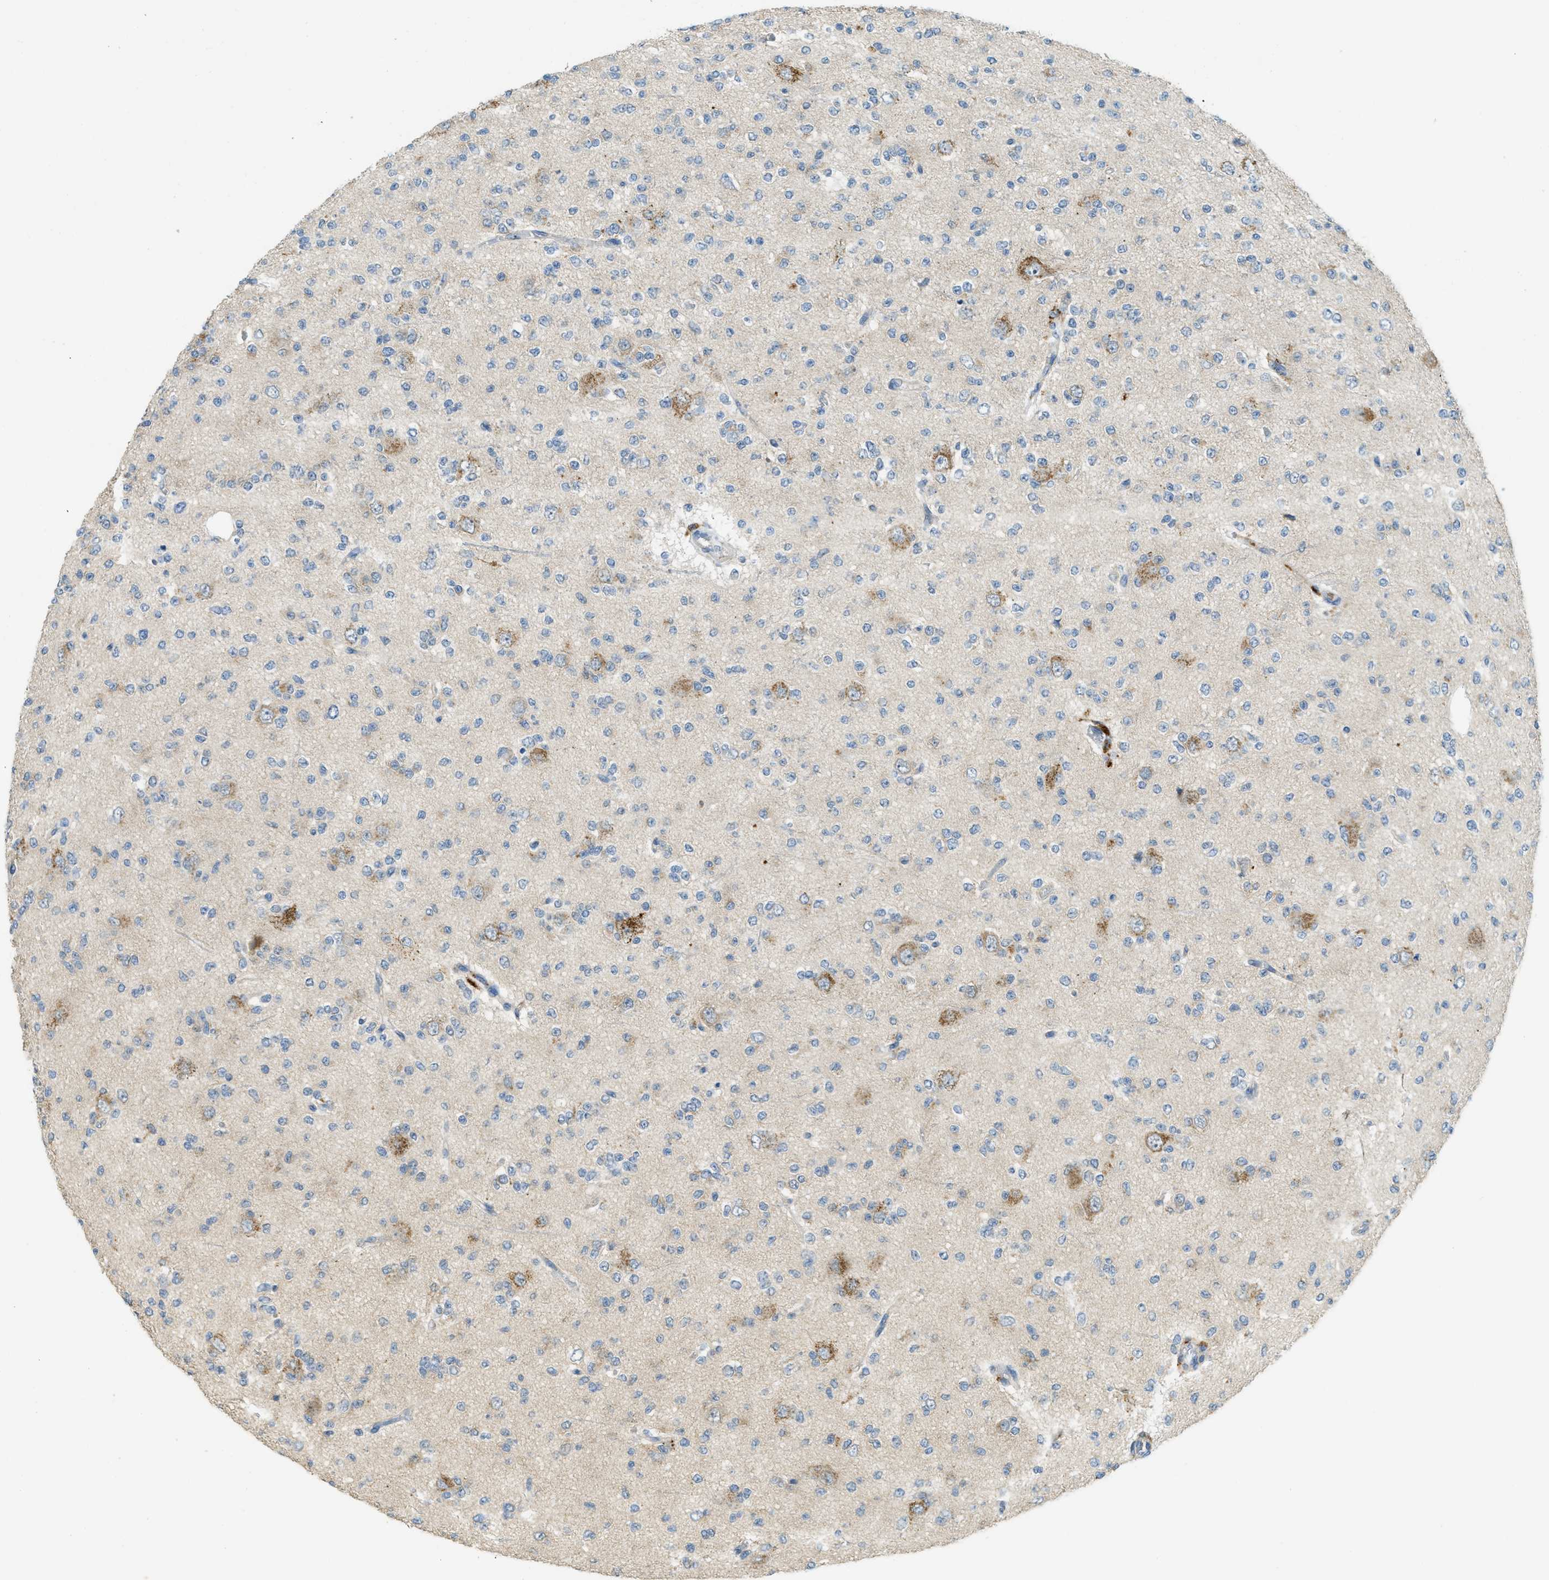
{"staining": {"intensity": "moderate", "quantity": "<25%", "location": "cytoplasmic/membranous"}, "tissue": "glioma", "cell_type": "Tumor cells", "image_type": "cancer", "snomed": [{"axis": "morphology", "description": "Glioma, malignant, Low grade"}, {"axis": "topography", "description": "Brain"}], "caption": "Immunohistochemistry (IHC) histopathology image of human glioma stained for a protein (brown), which shows low levels of moderate cytoplasmic/membranous positivity in about <25% of tumor cells.", "gene": "PLBD2", "patient": {"sex": "male", "age": 38}}